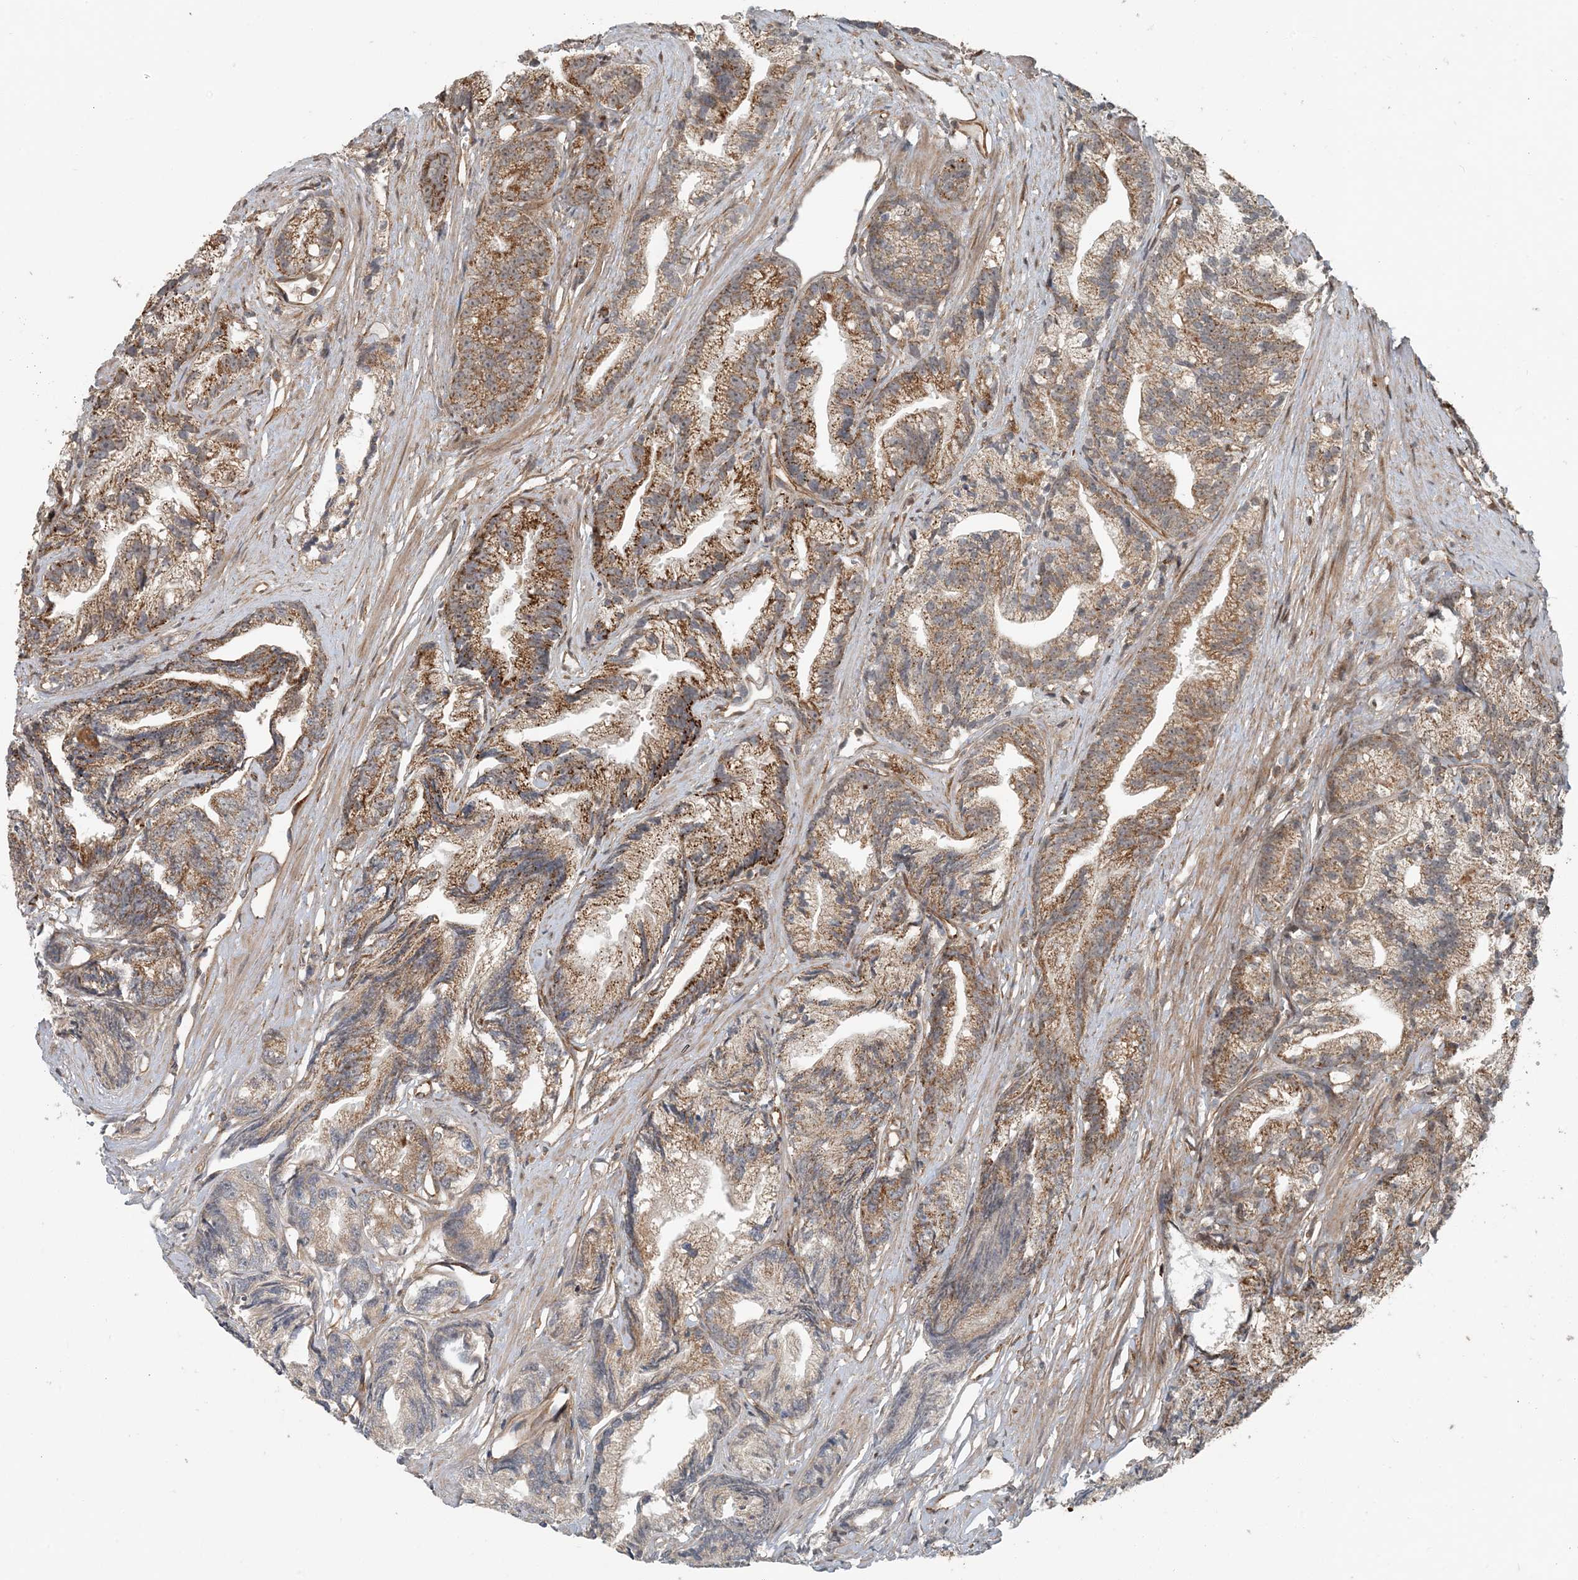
{"staining": {"intensity": "moderate", "quantity": ">75%", "location": "cytoplasmic/membranous"}, "tissue": "prostate cancer", "cell_type": "Tumor cells", "image_type": "cancer", "snomed": [{"axis": "morphology", "description": "Adenocarcinoma, Low grade"}, {"axis": "topography", "description": "Prostate"}], "caption": "Protein expression analysis of human prostate cancer reveals moderate cytoplasmic/membranous expression in about >75% of tumor cells.", "gene": "EDEM2", "patient": {"sex": "male", "age": 89}}